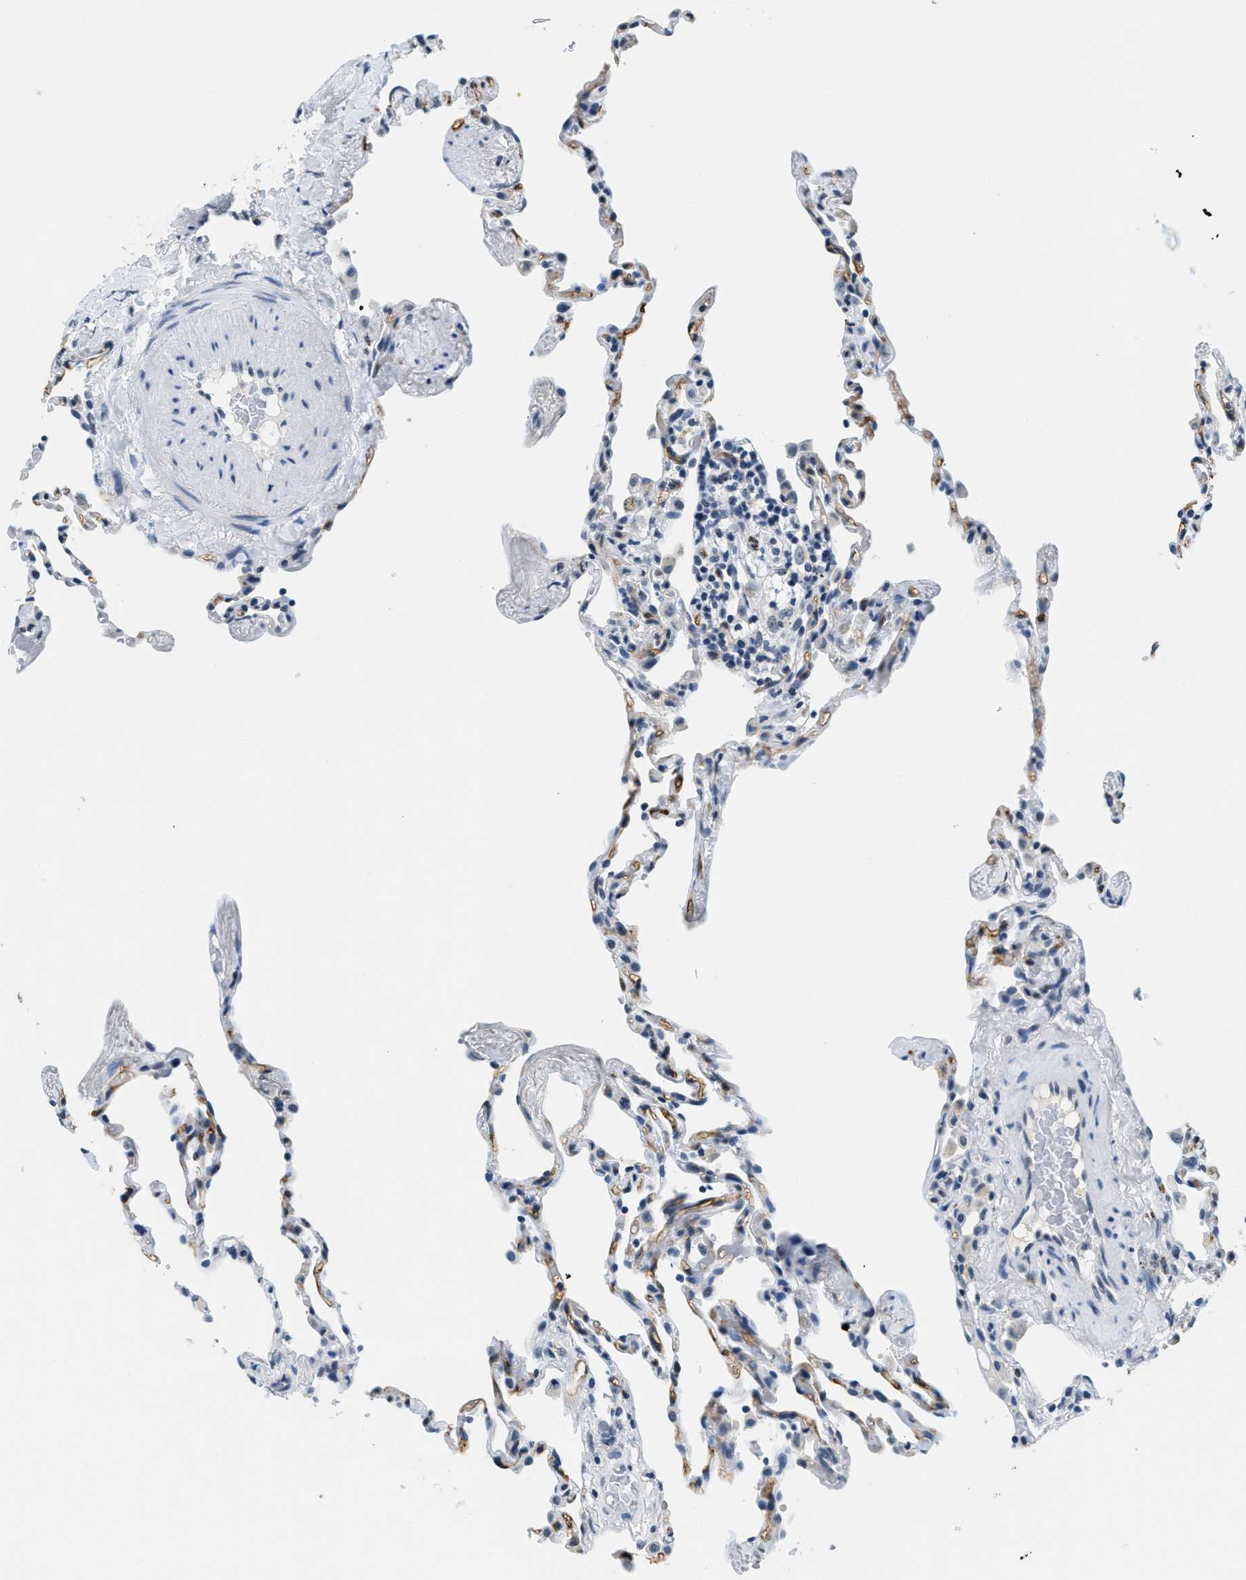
{"staining": {"intensity": "negative", "quantity": "none", "location": "none"}, "tissue": "lung", "cell_type": "Alveolar cells", "image_type": "normal", "snomed": [{"axis": "morphology", "description": "Normal tissue, NOS"}, {"axis": "topography", "description": "Lung"}], "caption": "IHC micrograph of unremarkable lung: lung stained with DAB reveals no significant protein expression in alveolar cells.", "gene": "CA4", "patient": {"sex": "male", "age": 59}}